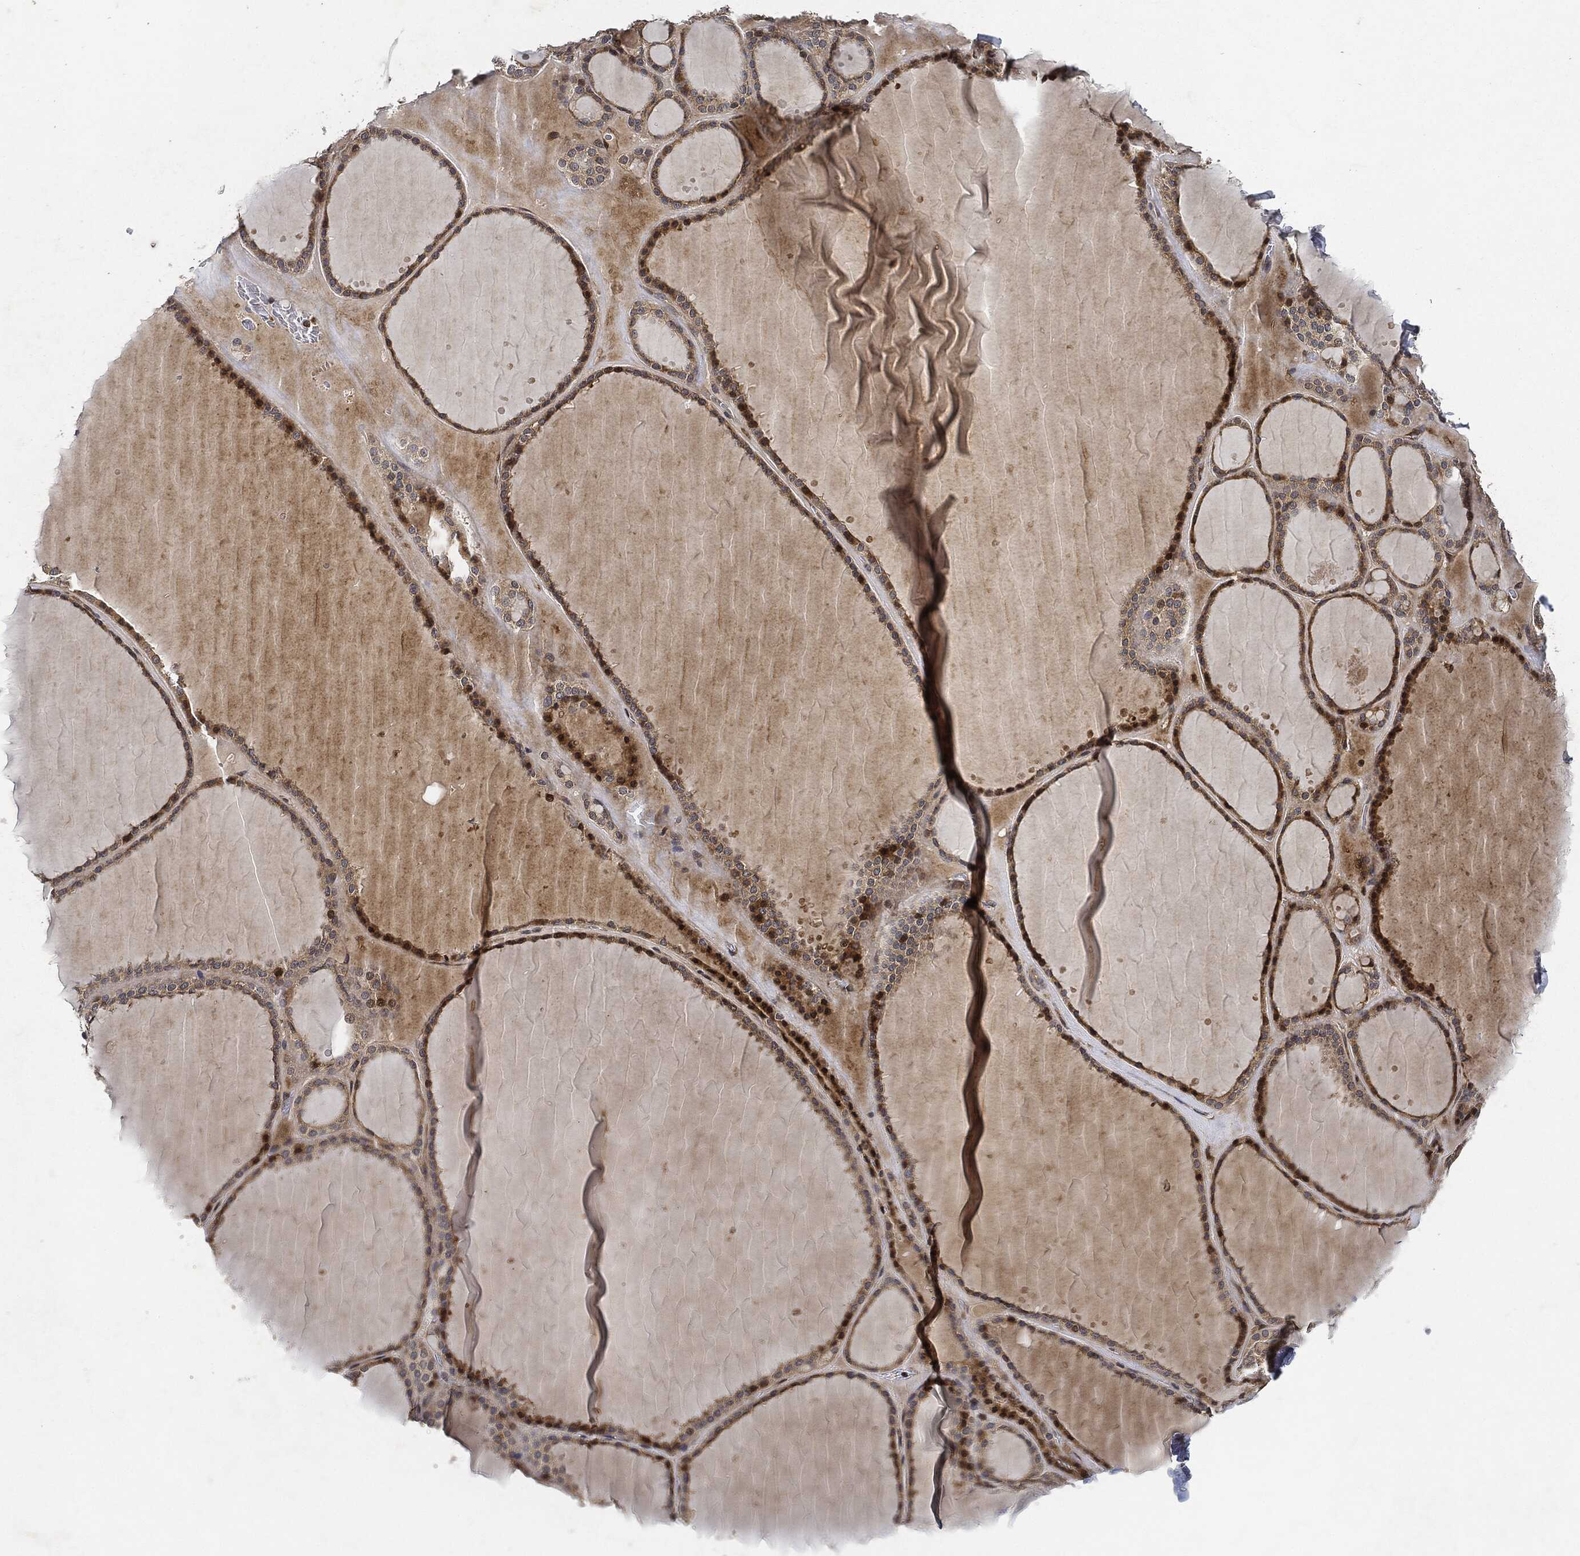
{"staining": {"intensity": "moderate", "quantity": ">75%", "location": "cytoplasmic/membranous"}, "tissue": "thyroid gland", "cell_type": "Glandular cells", "image_type": "normal", "snomed": [{"axis": "morphology", "description": "Normal tissue, NOS"}, {"axis": "topography", "description": "Thyroid gland"}], "caption": "Immunohistochemistry (IHC) (DAB (3,3'-diaminobenzidine)) staining of unremarkable human thyroid gland displays moderate cytoplasmic/membranous protein expression in about >75% of glandular cells.", "gene": "MLST8", "patient": {"sex": "male", "age": 63}}